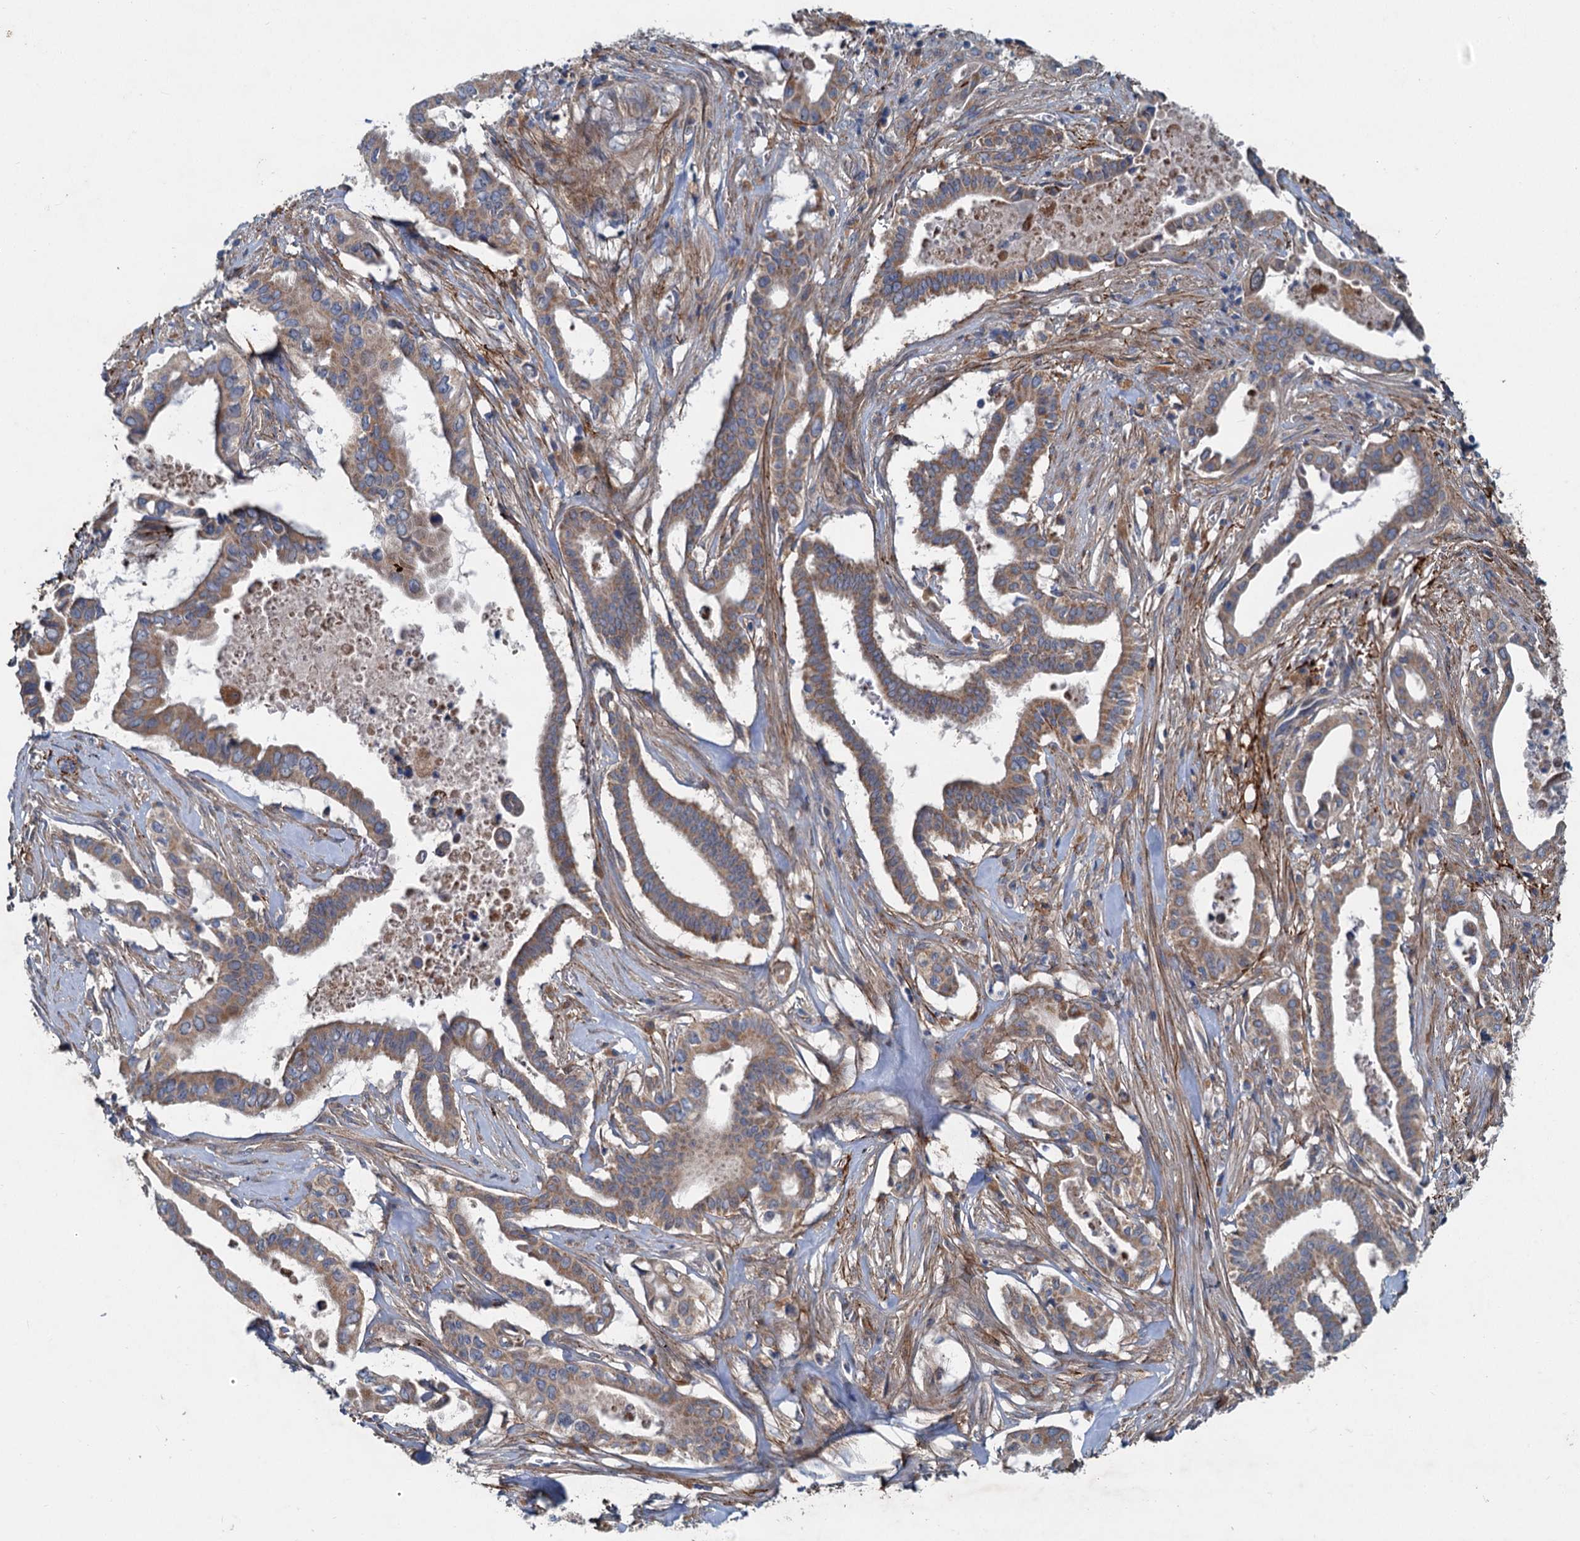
{"staining": {"intensity": "moderate", "quantity": ">75%", "location": "cytoplasmic/membranous"}, "tissue": "pancreatic cancer", "cell_type": "Tumor cells", "image_type": "cancer", "snomed": [{"axis": "morphology", "description": "Adenocarcinoma, NOS"}, {"axis": "topography", "description": "Pancreas"}], "caption": "An immunohistochemistry photomicrograph of tumor tissue is shown. Protein staining in brown highlights moderate cytoplasmic/membranous positivity in pancreatic cancer within tumor cells.", "gene": "ADCY2", "patient": {"sex": "female", "age": 77}}